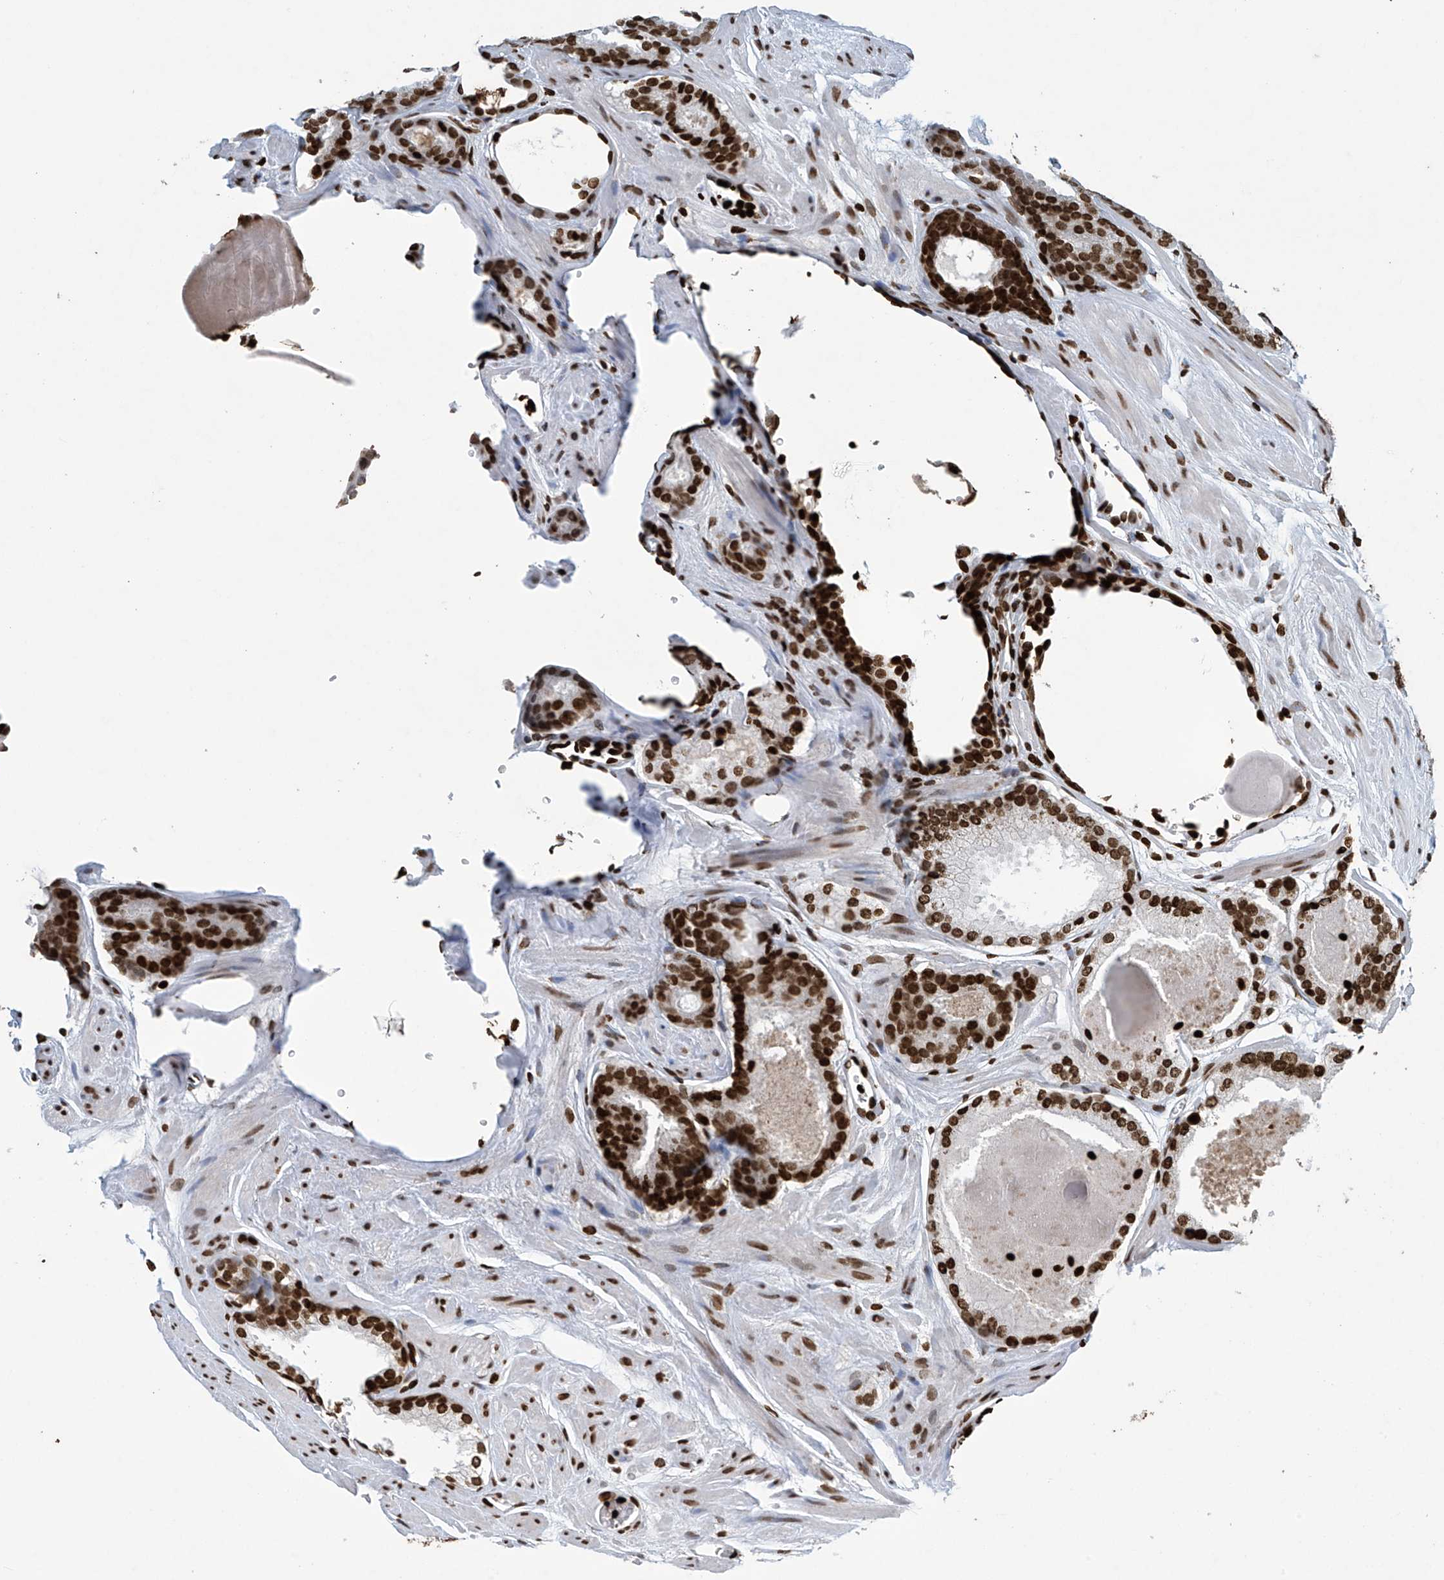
{"staining": {"intensity": "strong", "quantity": ">75%", "location": "nuclear"}, "tissue": "prostate cancer", "cell_type": "Tumor cells", "image_type": "cancer", "snomed": [{"axis": "morphology", "description": "Adenocarcinoma, Low grade"}, {"axis": "topography", "description": "Prostate"}], "caption": "Brown immunohistochemical staining in human adenocarcinoma (low-grade) (prostate) displays strong nuclear staining in about >75% of tumor cells. (DAB (3,3'-diaminobenzidine) = brown stain, brightfield microscopy at high magnification).", "gene": "H4C16", "patient": {"sex": "male", "age": 69}}